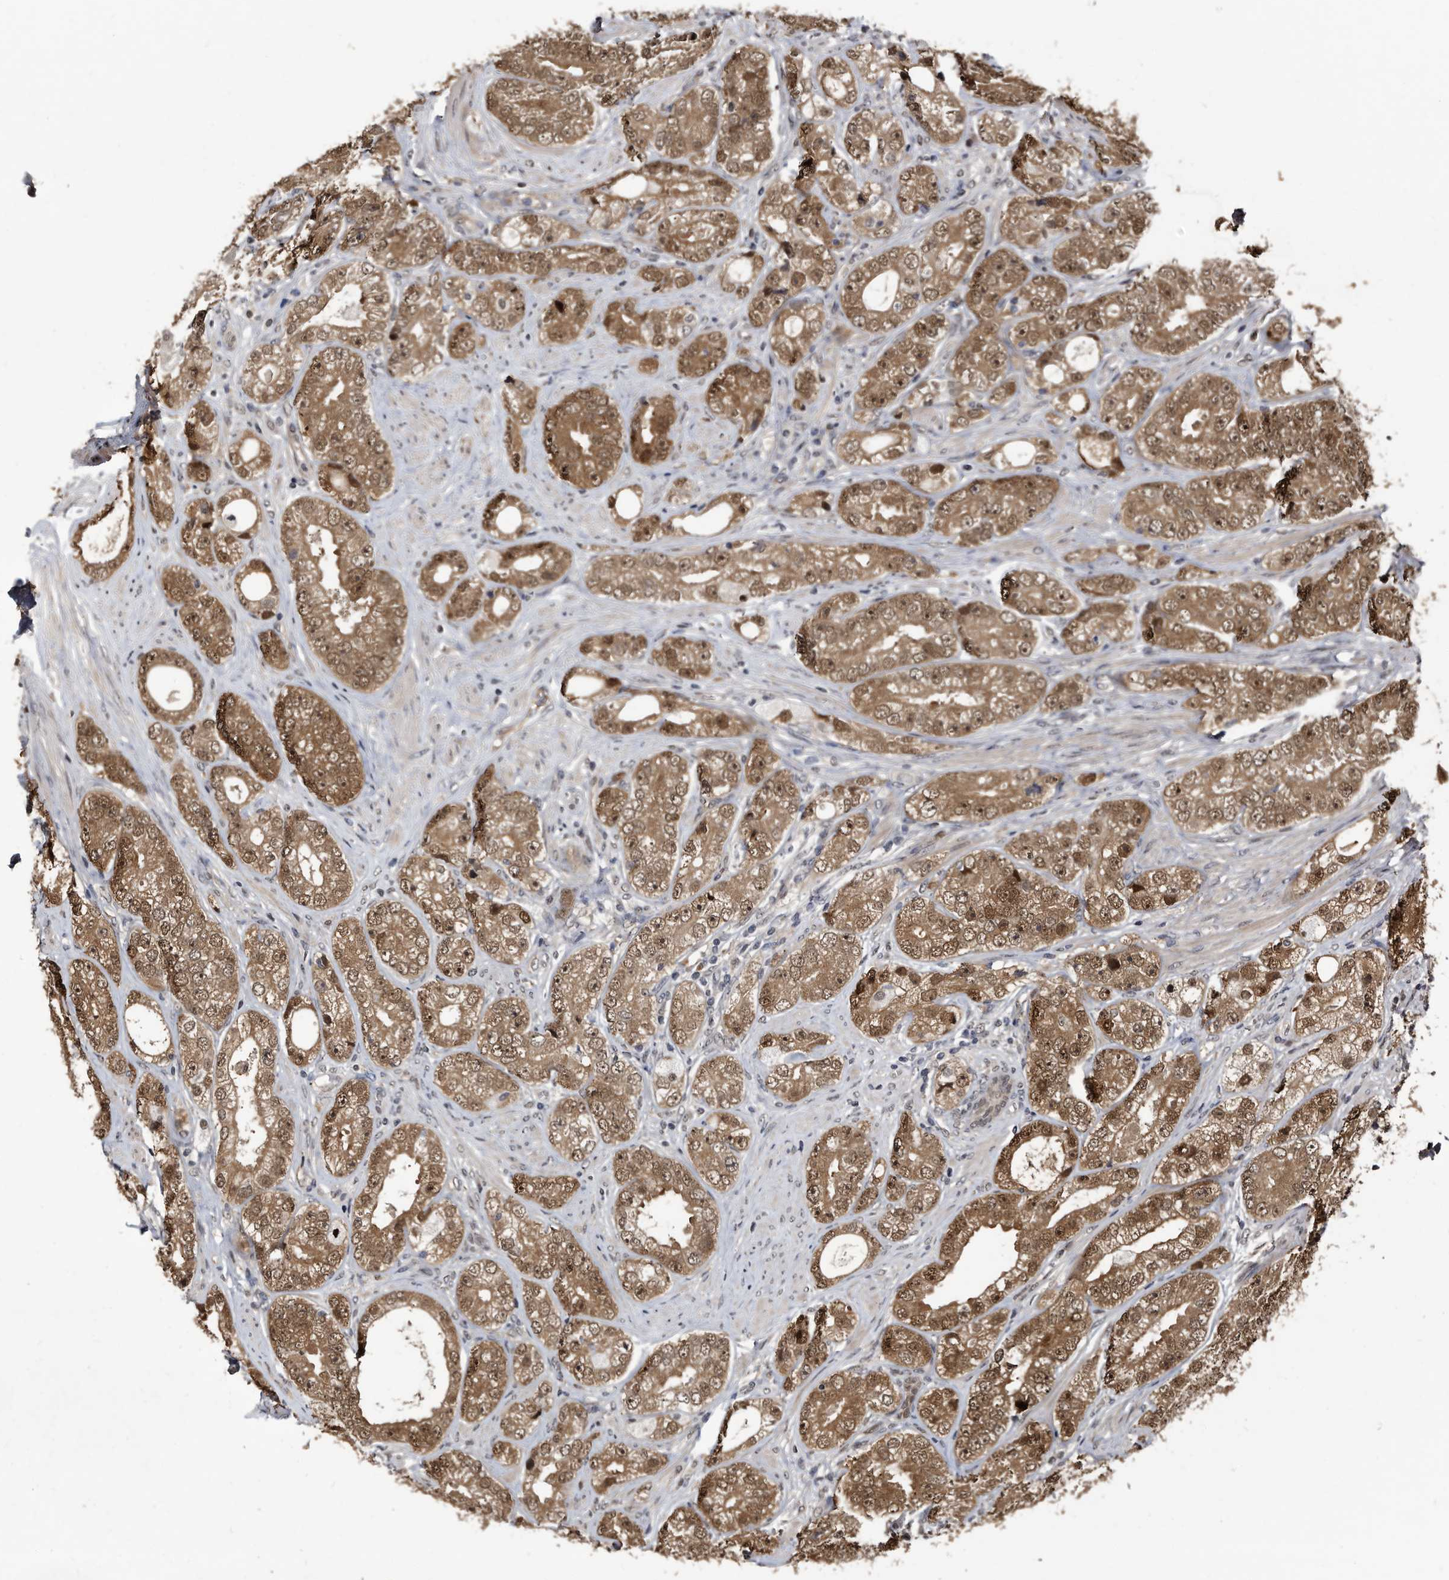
{"staining": {"intensity": "moderate", "quantity": ">75%", "location": "cytoplasmic/membranous,nuclear"}, "tissue": "prostate cancer", "cell_type": "Tumor cells", "image_type": "cancer", "snomed": [{"axis": "morphology", "description": "Adenocarcinoma, High grade"}, {"axis": "topography", "description": "Prostate"}], "caption": "Protein staining by IHC exhibits moderate cytoplasmic/membranous and nuclear positivity in approximately >75% of tumor cells in prostate adenocarcinoma (high-grade).", "gene": "RAD23B", "patient": {"sex": "male", "age": 56}}